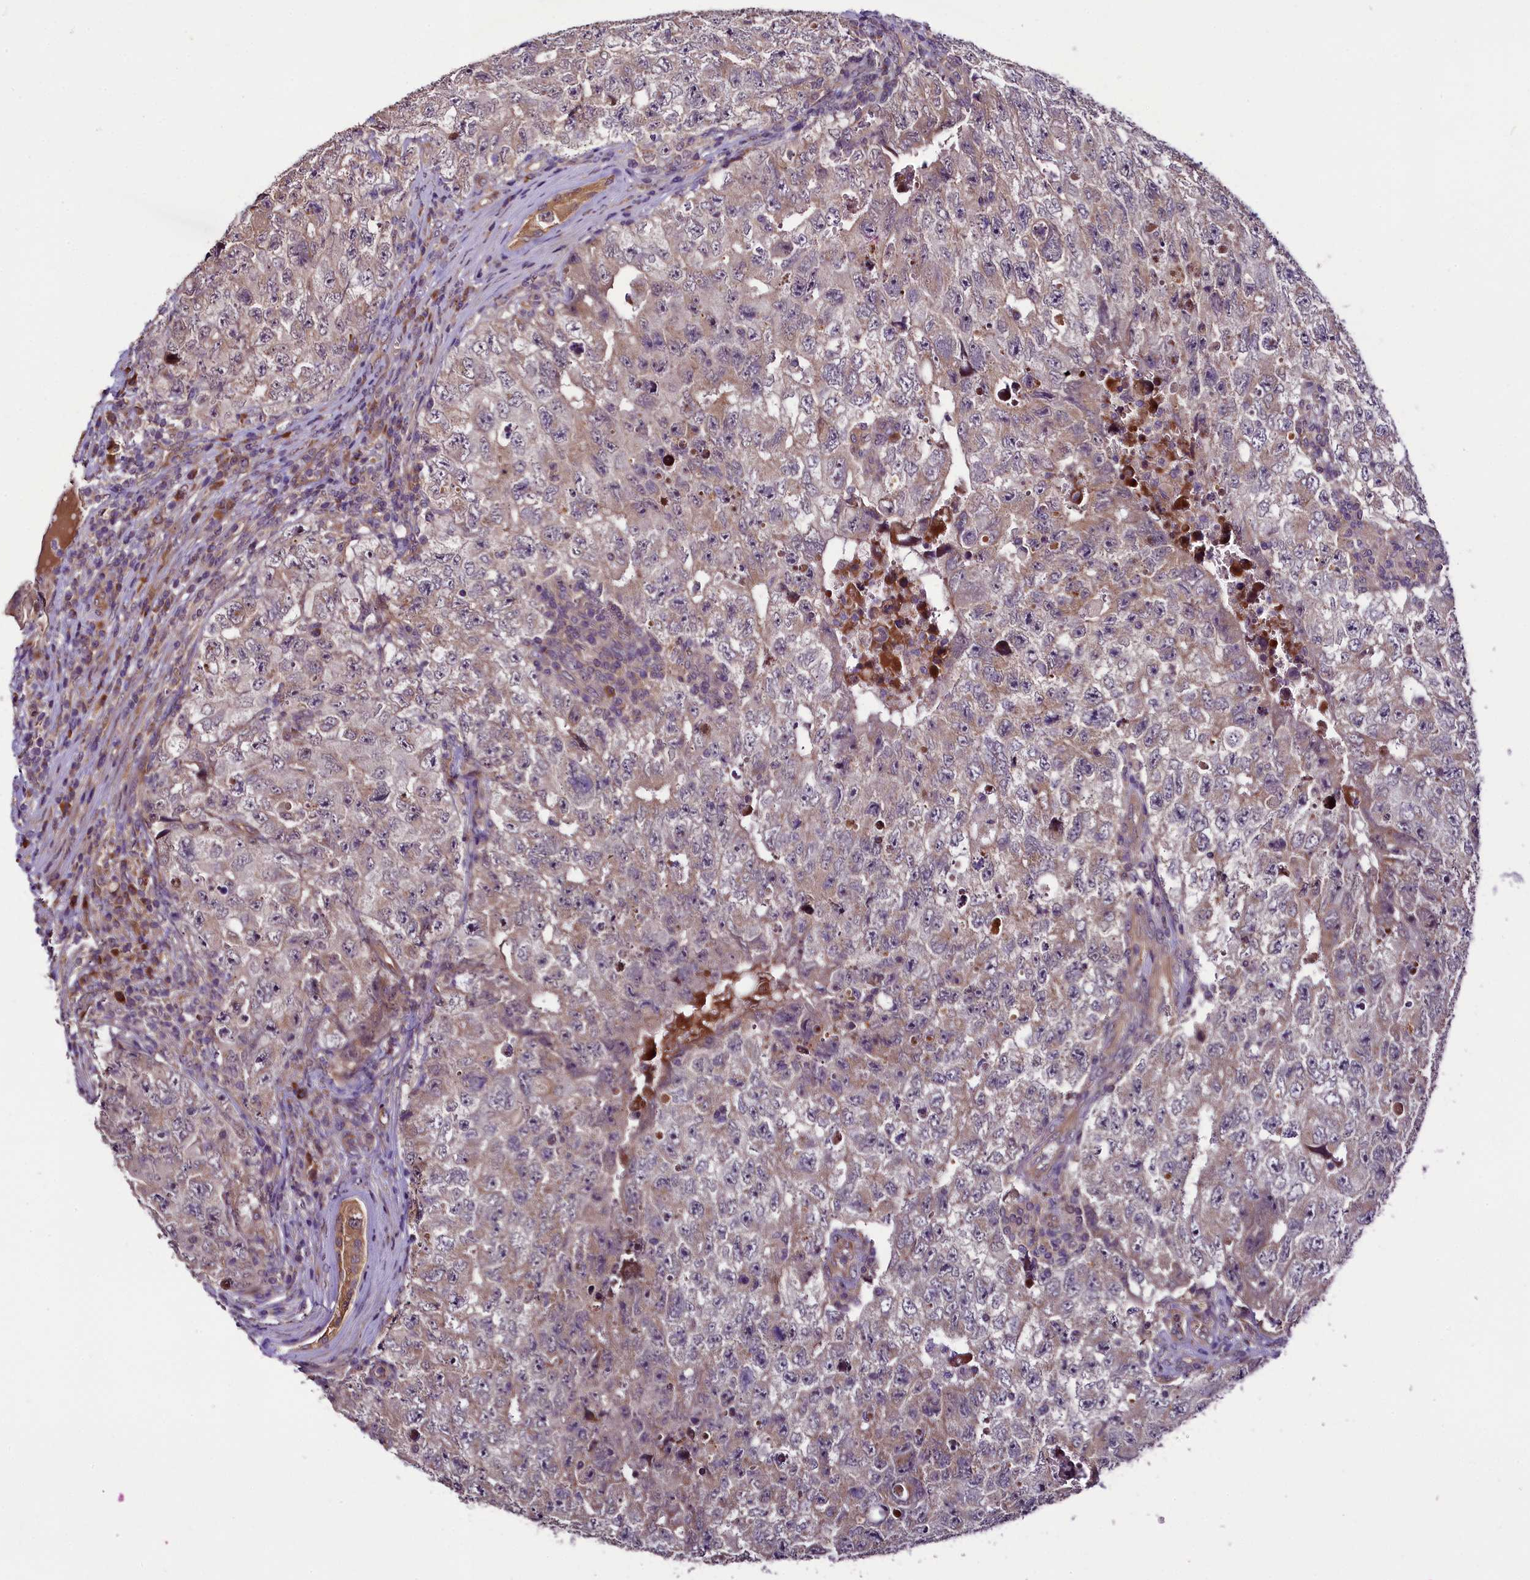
{"staining": {"intensity": "weak", "quantity": "25%-75%", "location": "cytoplasmic/membranous"}, "tissue": "testis cancer", "cell_type": "Tumor cells", "image_type": "cancer", "snomed": [{"axis": "morphology", "description": "Carcinoma, Embryonal, NOS"}, {"axis": "topography", "description": "Testis"}], "caption": "This photomicrograph reveals testis cancer stained with immunohistochemistry to label a protein in brown. The cytoplasmic/membranous of tumor cells show weak positivity for the protein. Nuclei are counter-stained blue.", "gene": "RPUSD2", "patient": {"sex": "male", "age": 17}}